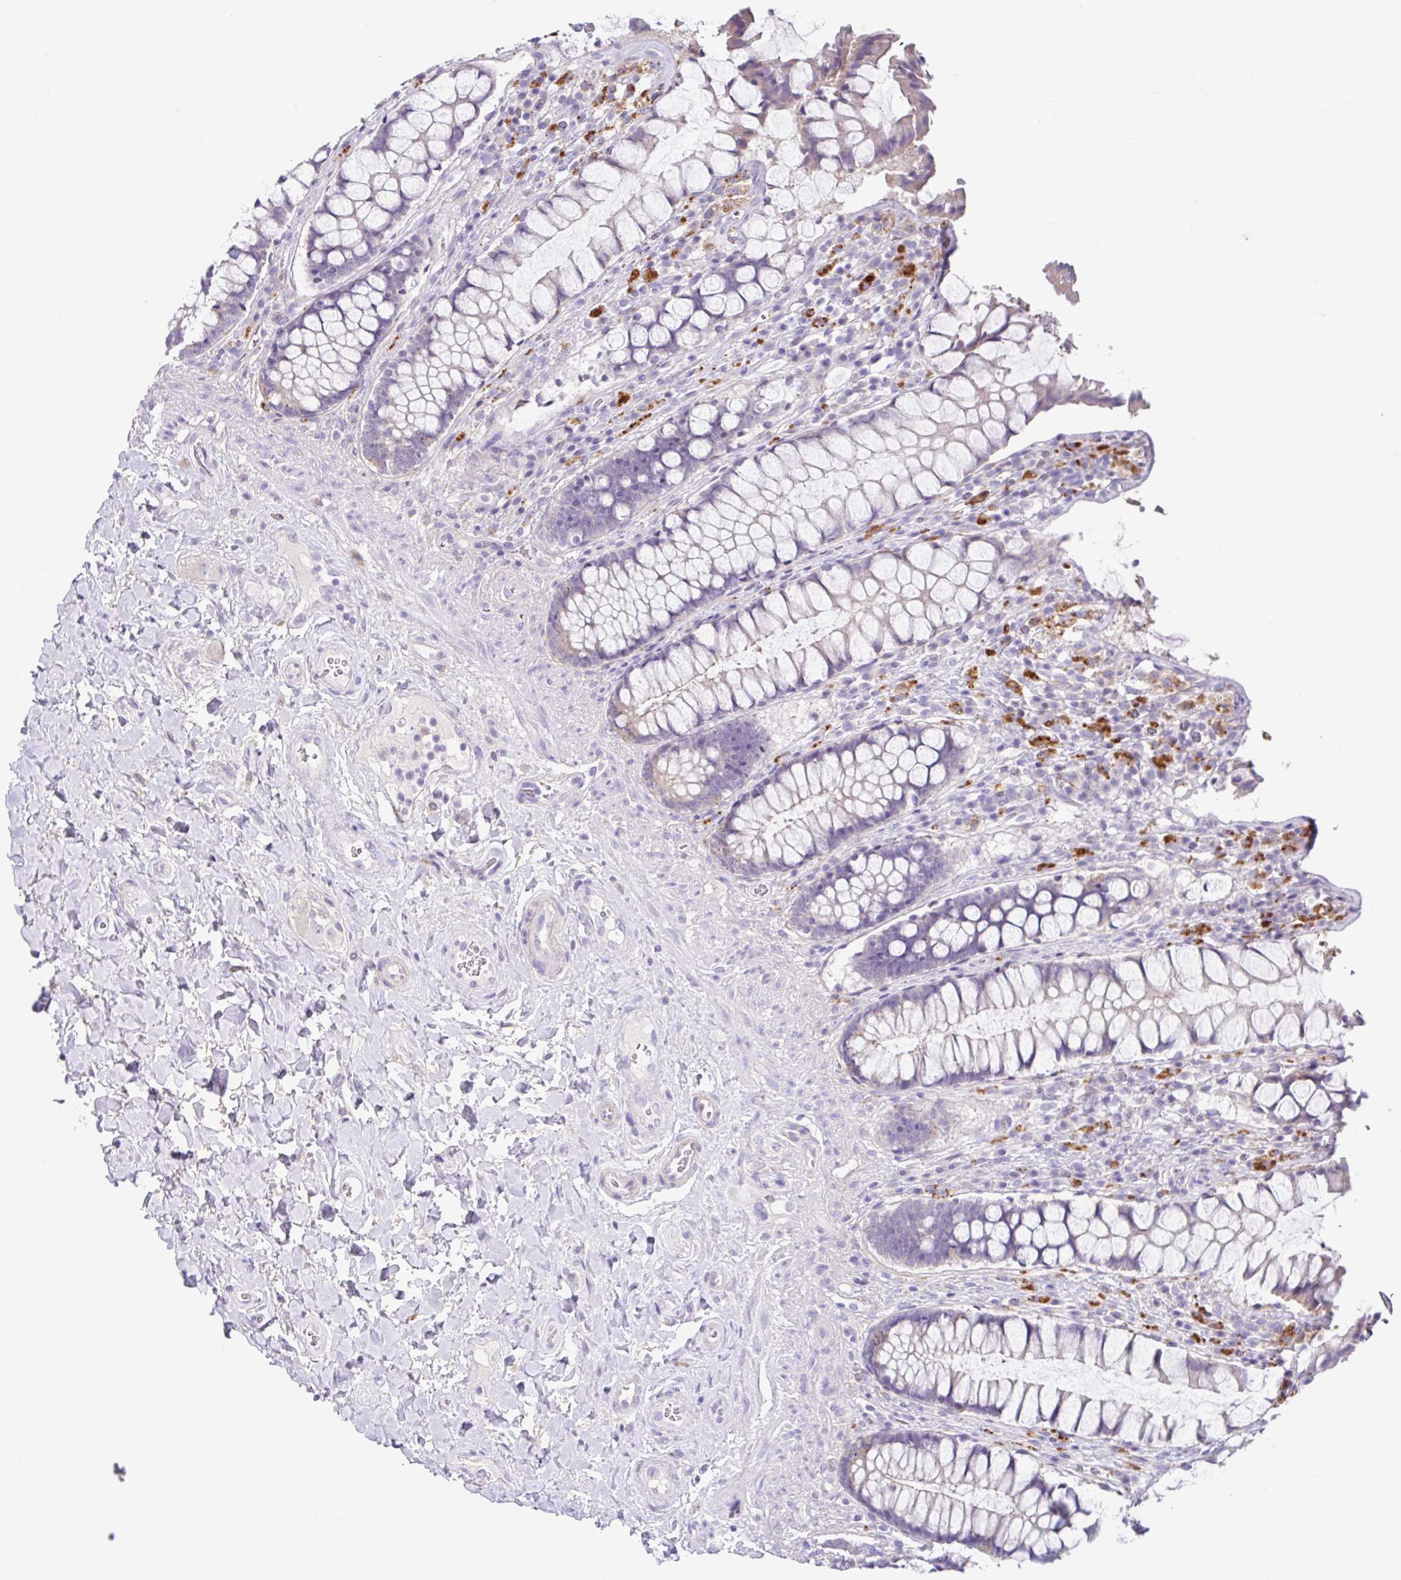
{"staining": {"intensity": "weak", "quantity": "25%-75%", "location": "cytoplasmic/membranous"}, "tissue": "rectum", "cell_type": "Glandular cells", "image_type": "normal", "snomed": [{"axis": "morphology", "description": "Normal tissue, NOS"}, {"axis": "topography", "description": "Rectum"}], "caption": "Normal rectum was stained to show a protein in brown. There is low levels of weak cytoplasmic/membranous expression in about 25%-75% of glandular cells.", "gene": "ZNF33A", "patient": {"sex": "female", "age": 58}}